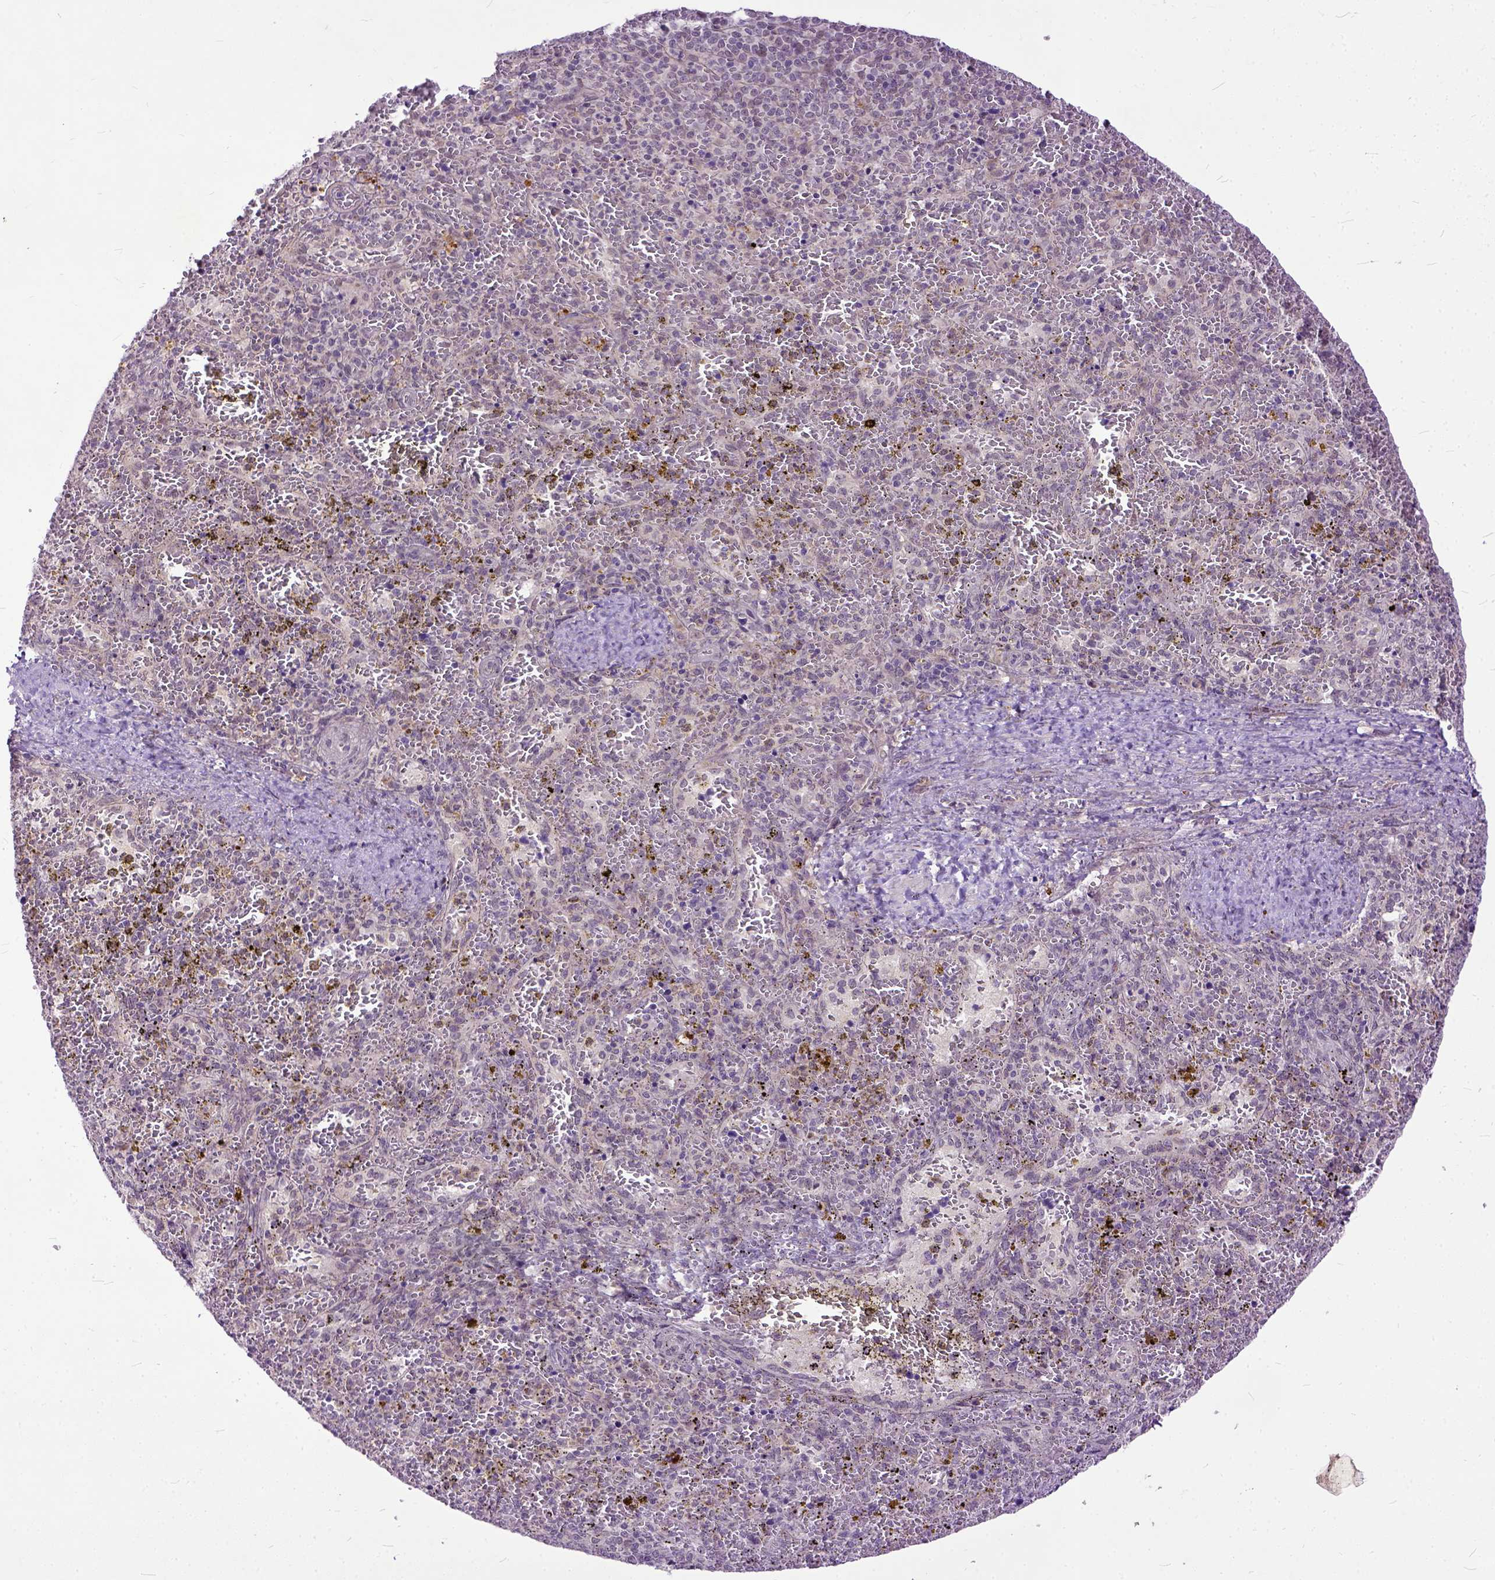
{"staining": {"intensity": "negative", "quantity": "none", "location": "none"}, "tissue": "spleen", "cell_type": "Cells in red pulp", "image_type": "normal", "snomed": [{"axis": "morphology", "description": "Normal tissue, NOS"}, {"axis": "topography", "description": "Spleen"}], "caption": "There is no significant expression in cells in red pulp of spleen.", "gene": "TCEAL7", "patient": {"sex": "female", "age": 50}}